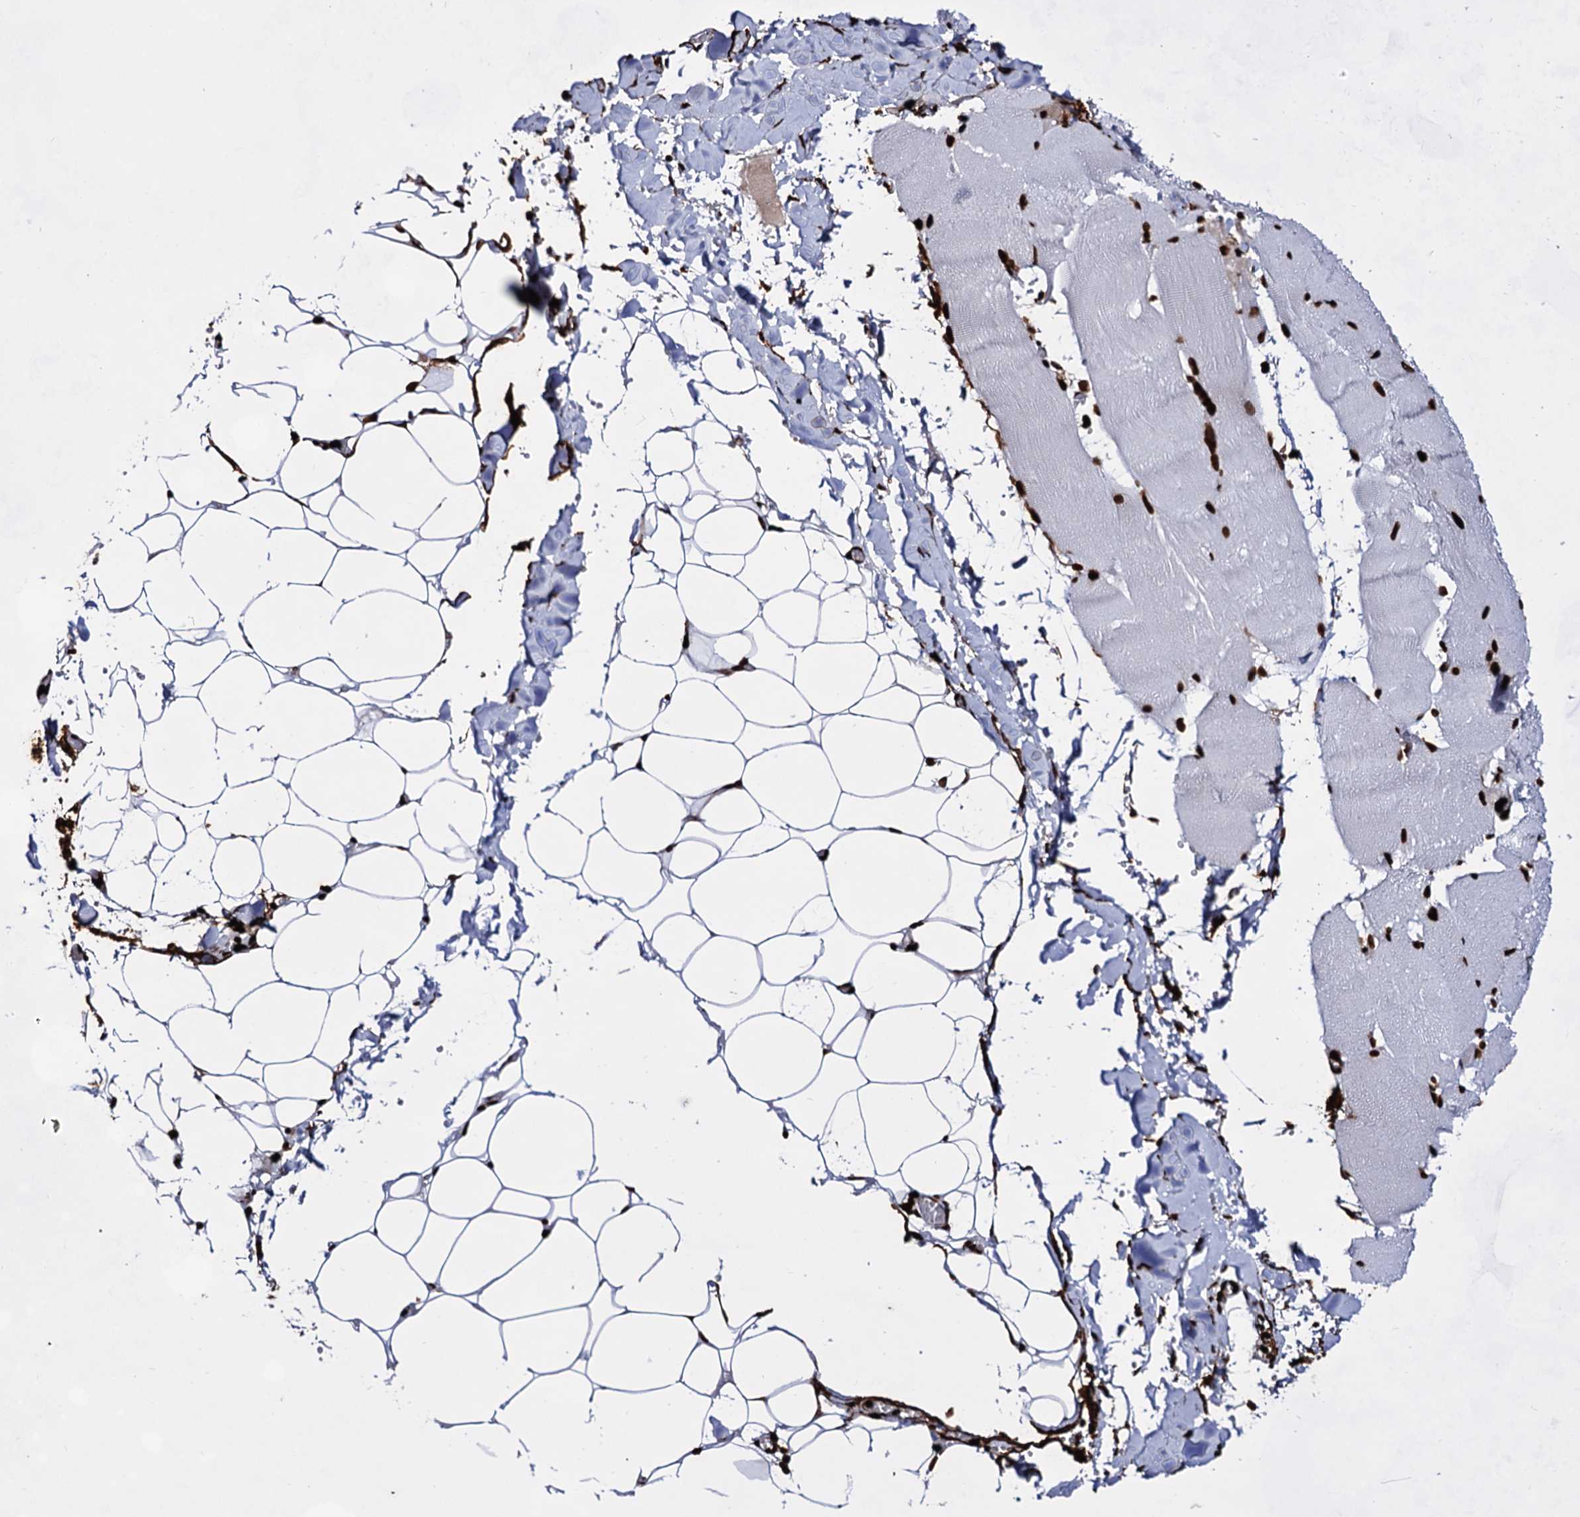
{"staining": {"intensity": "strong", "quantity": "<25%", "location": "nuclear"}, "tissue": "adipose tissue", "cell_type": "Adipocytes", "image_type": "normal", "snomed": [{"axis": "morphology", "description": "Normal tissue, NOS"}, {"axis": "topography", "description": "Skeletal muscle"}, {"axis": "topography", "description": "Peripheral nerve tissue"}], "caption": "This micrograph reveals normal adipose tissue stained with IHC to label a protein in brown. The nuclear of adipocytes show strong positivity for the protein. Nuclei are counter-stained blue.", "gene": "HMGB2", "patient": {"sex": "female", "age": 55}}